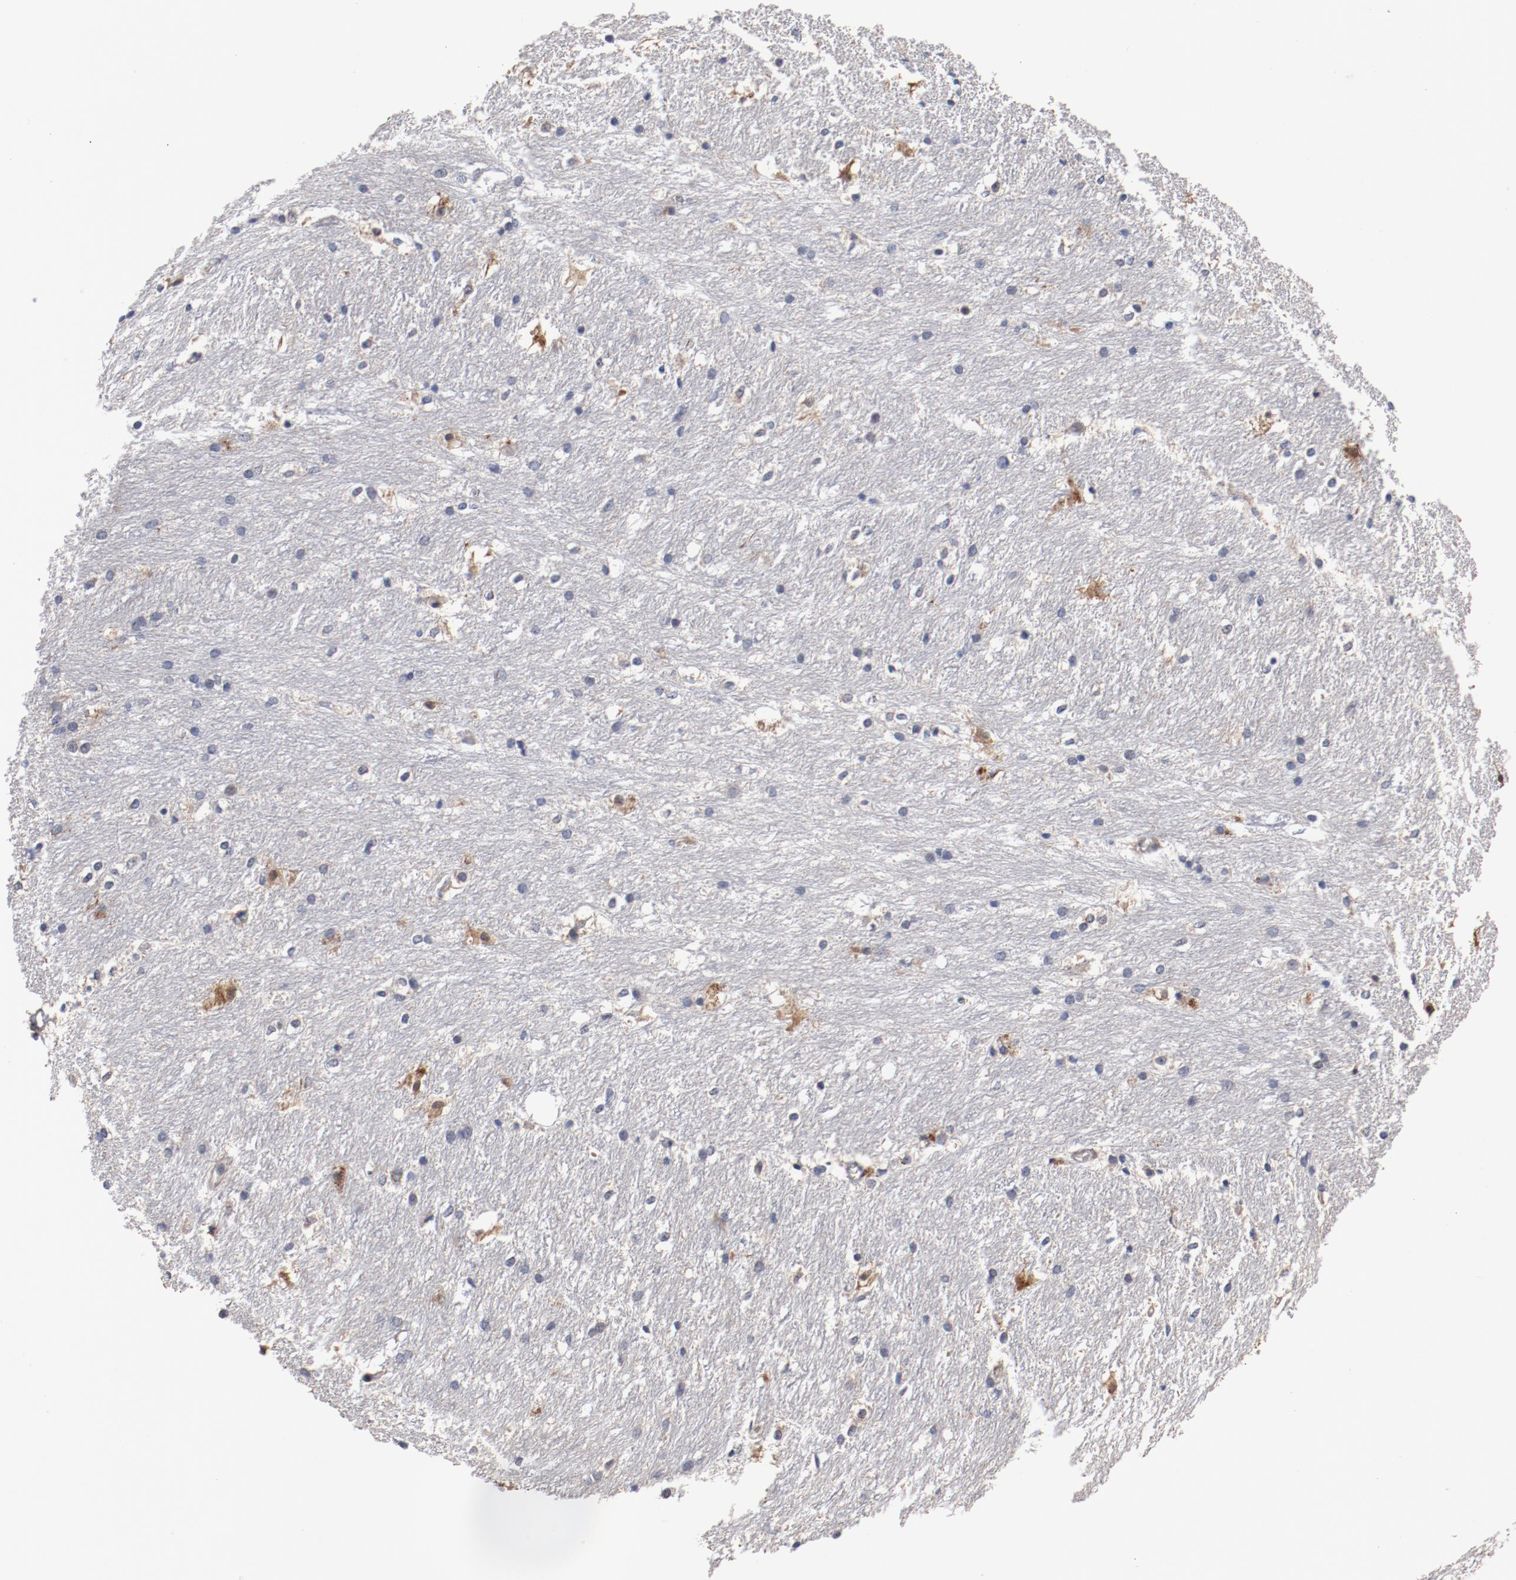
{"staining": {"intensity": "moderate", "quantity": "<25%", "location": "cytoplasmic/membranous"}, "tissue": "caudate", "cell_type": "Glial cells", "image_type": "normal", "snomed": [{"axis": "morphology", "description": "Normal tissue, NOS"}, {"axis": "topography", "description": "Lateral ventricle wall"}], "caption": "Immunohistochemistry image of unremarkable caudate: human caudate stained using IHC exhibits low levels of moderate protein expression localized specifically in the cytoplasmic/membranous of glial cells, appearing as a cytoplasmic/membranous brown color.", "gene": "GPR143", "patient": {"sex": "female", "age": 19}}